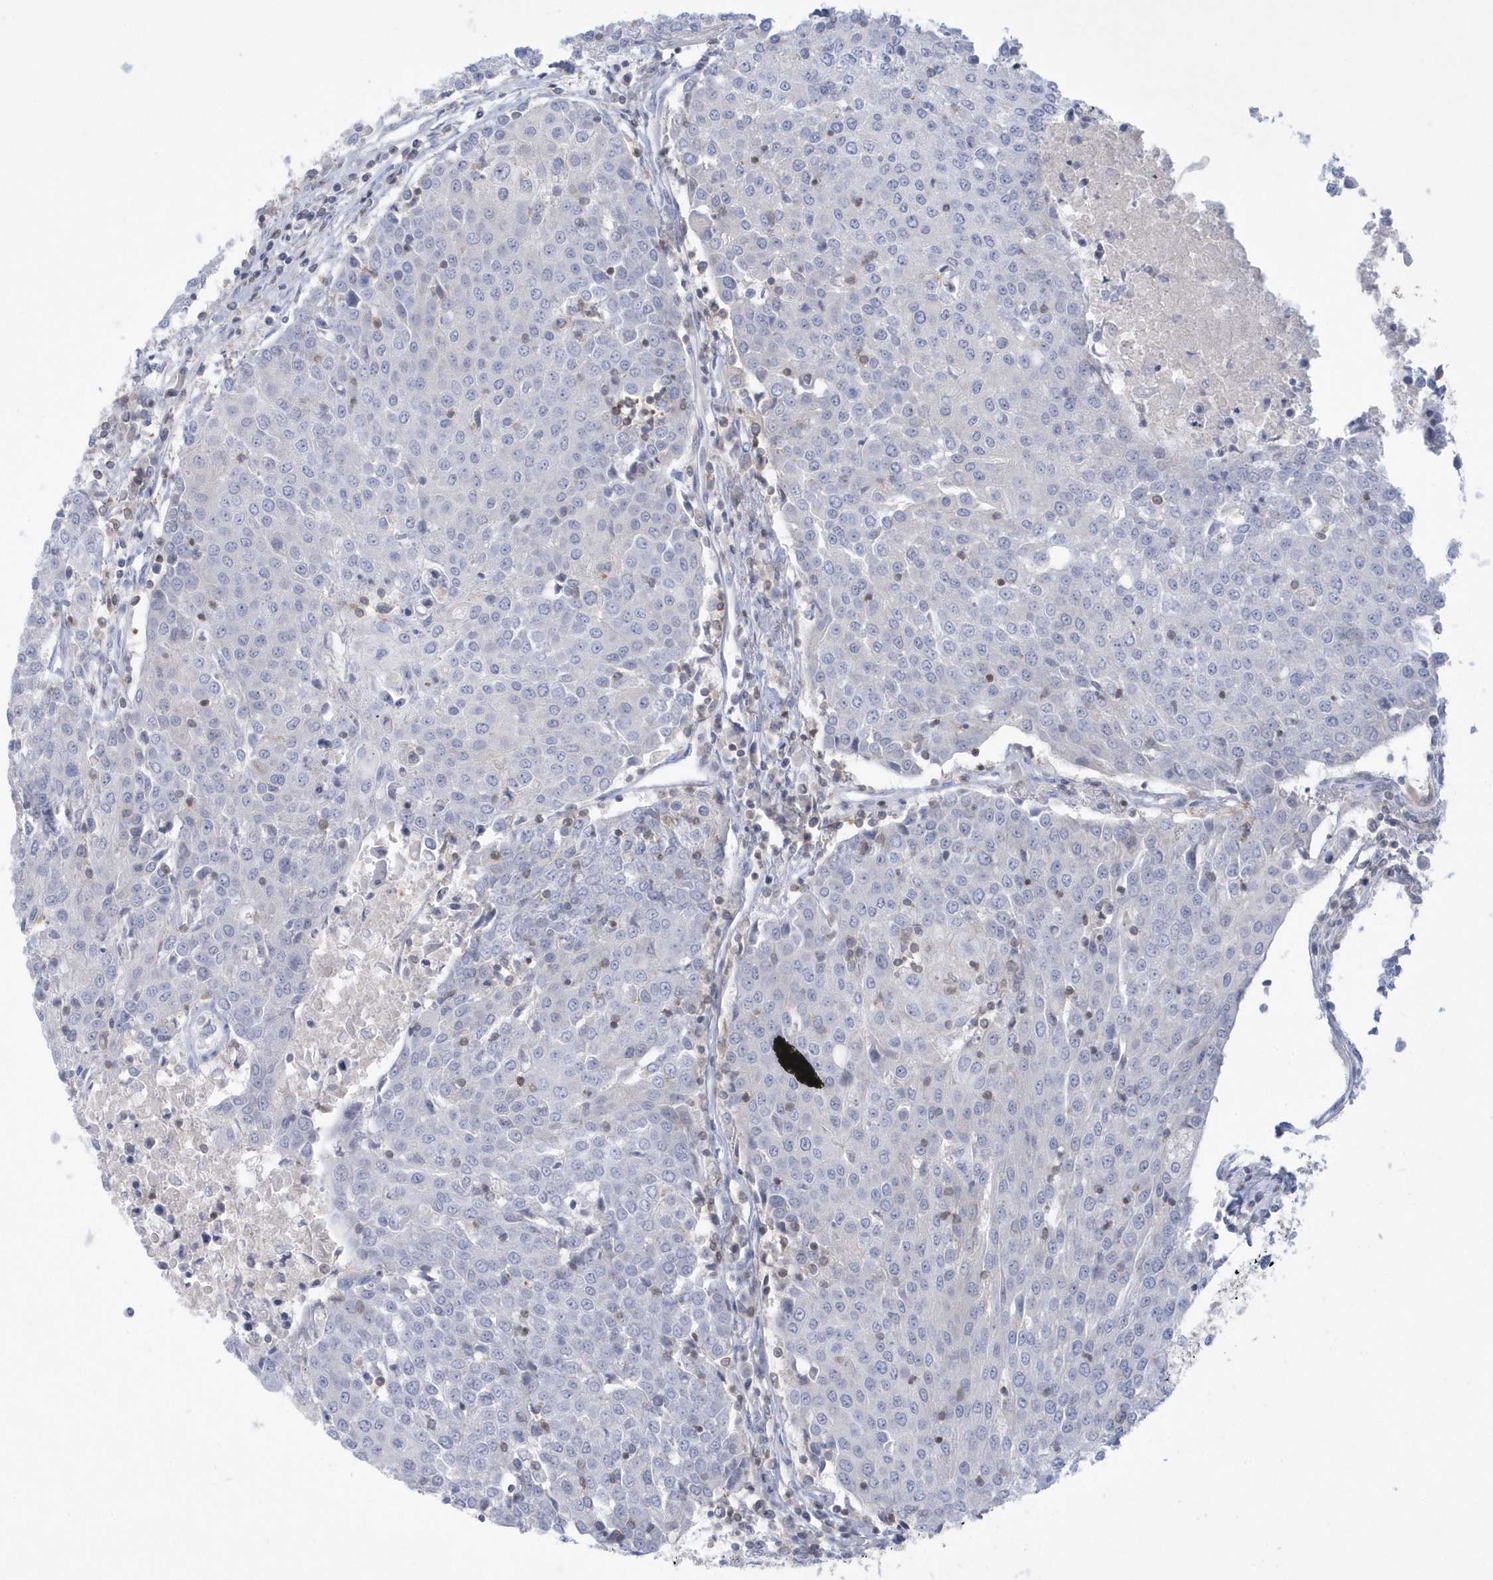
{"staining": {"intensity": "negative", "quantity": "none", "location": "none"}, "tissue": "urothelial cancer", "cell_type": "Tumor cells", "image_type": "cancer", "snomed": [{"axis": "morphology", "description": "Urothelial carcinoma, High grade"}, {"axis": "topography", "description": "Urinary bladder"}], "caption": "This image is of high-grade urothelial carcinoma stained with immunohistochemistry (IHC) to label a protein in brown with the nuclei are counter-stained blue. There is no staining in tumor cells.", "gene": "PSD4", "patient": {"sex": "female", "age": 85}}